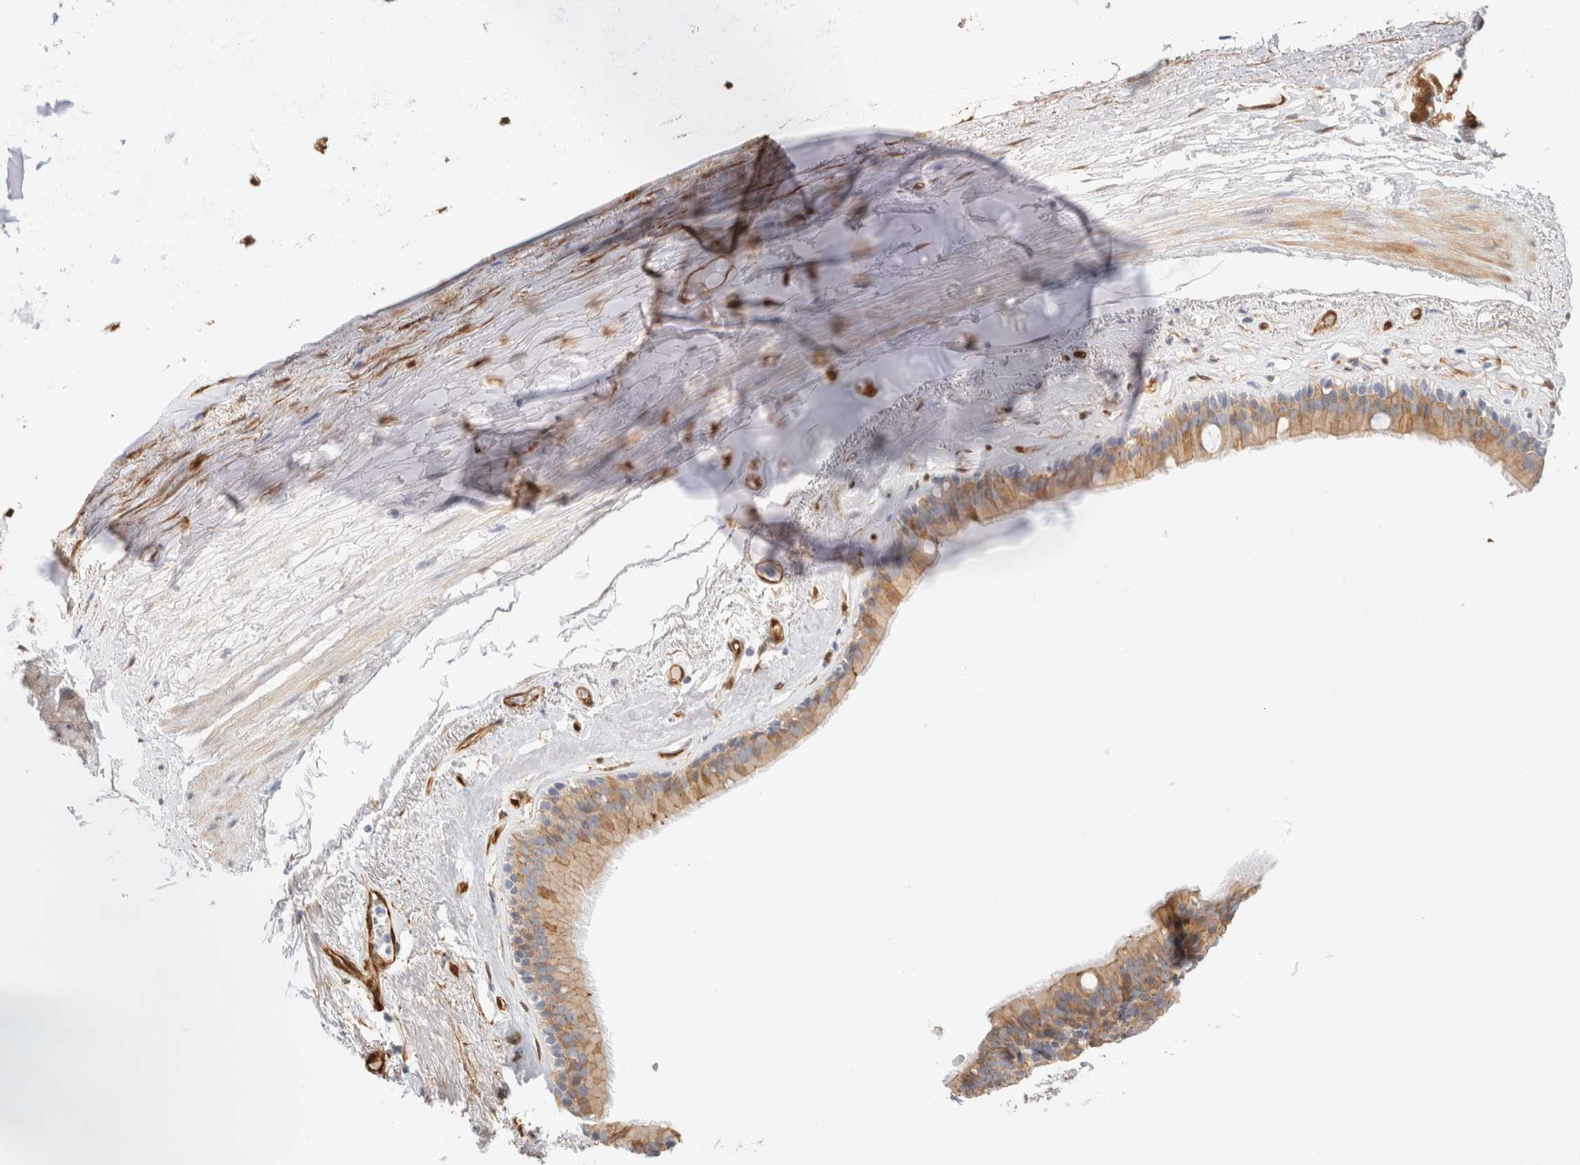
{"staining": {"intensity": "moderate", "quantity": ">75%", "location": "cytoplasmic/membranous"}, "tissue": "bronchus", "cell_type": "Respiratory epithelial cells", "image_type": "normal", "snomed": [{"axis": "morphology", "description": "Normal tissue, NOS"}, {"axis": "topography", "description": "Cartilage tissue"}], "caption": "DAB immunohistochemical staining of benign human bronchus displays moderate cytoplasmic/membranous protein expression in approximately >75% of respiratory epithelial cells.", "gene": "LMCD1", "patient": {"sex": "female", "age": 63}}